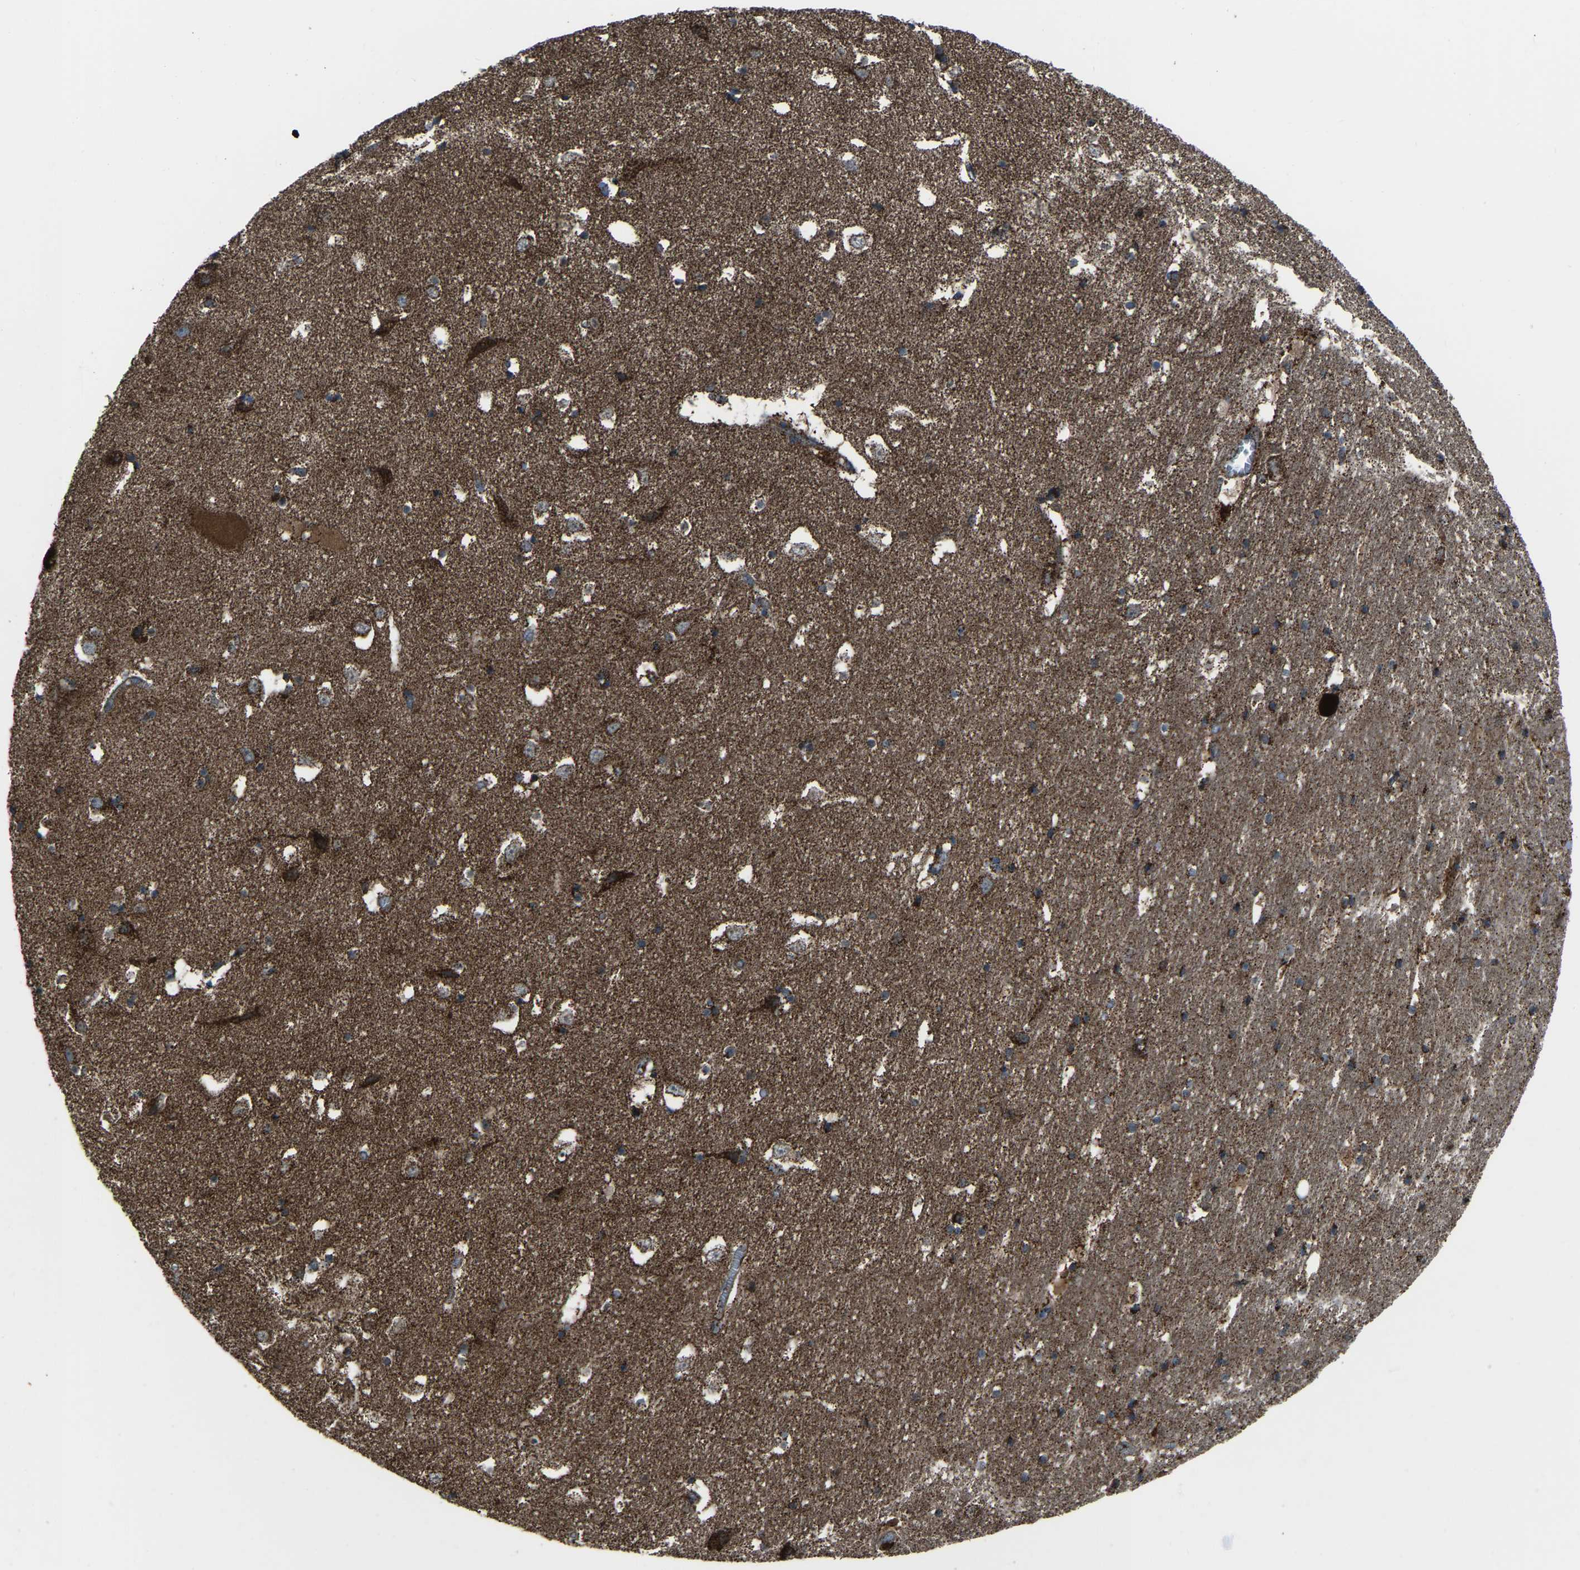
{"staining": {"intensity": "strong", "quantity": "<25%", "location": "cytoplasmic/membranous"}, "tissue": "hippocampus", "cell_type": "Glial cells", "image_type": "normal", "snomed": [{"axis": "morphology", "description": "Normal tissue, NOS"}, {"axis": "topography", "description": "Hippocampus"}], "caption": "Protein analysis of benign hippocampus exhibits strong cytoplasmic/membranous expression in about <25% of glial cells.", "gene": "AKR1A1", "patient": {"sex": "male", "age": 45}}